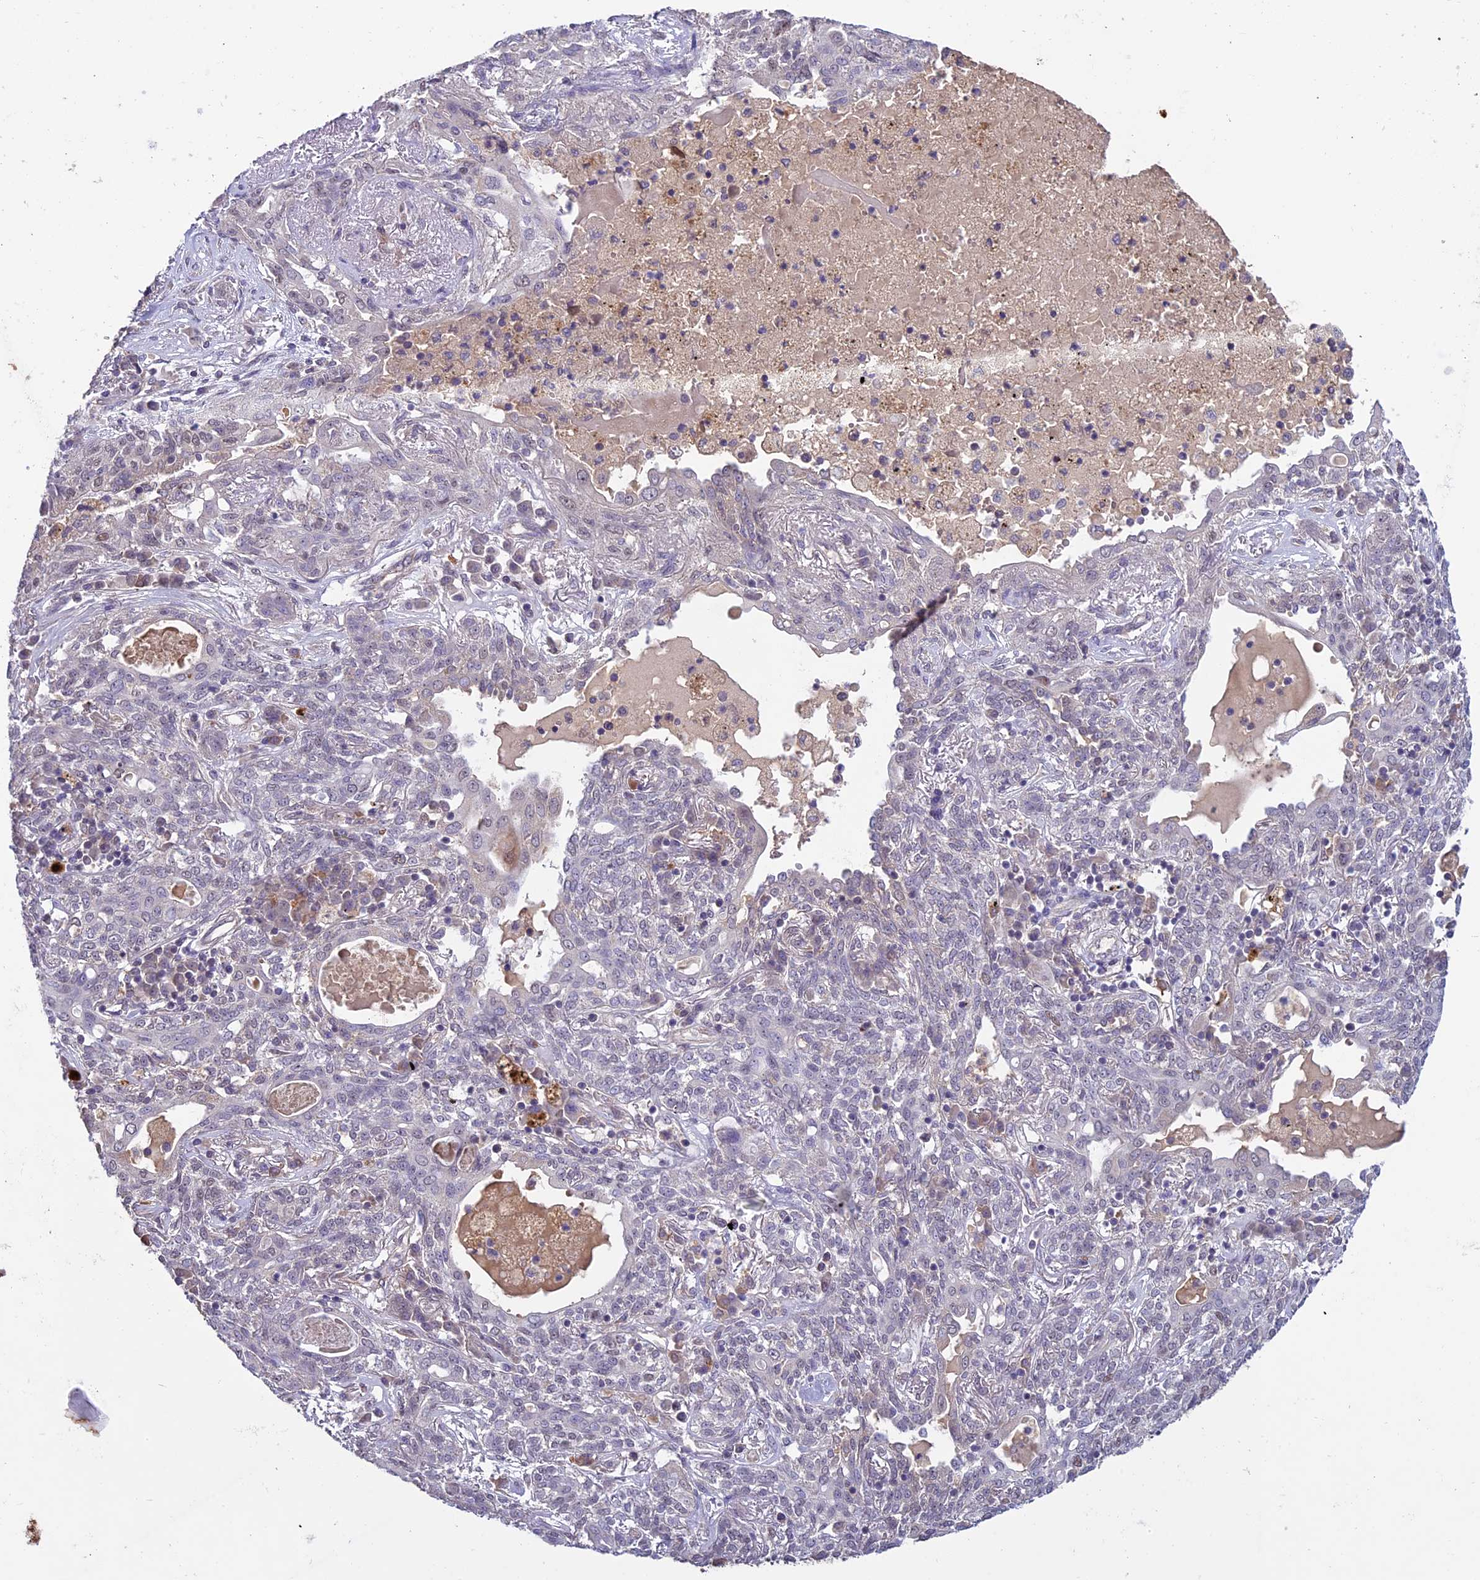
{"staining": {"intensity": "weak", "quantity": "25%-75%", "location": "nuclear"}, "tissue": "lung cancer", "cell_type": "Tumor cells", "image_type": "cancer", "snomed": [{"axis": "morphology", "description": "Squamous cell carcinoma, NOS"}, {"axis": "topography", "description": "Lung"}], "caption": "Brown immunohistochemical staining in human squamous cell carcinoma (lung) shows weak nuclear staining in about 25%-75% of tumor cells.", "gene": "C3orf70", "patient": {"sex": "female", "age": 70}}